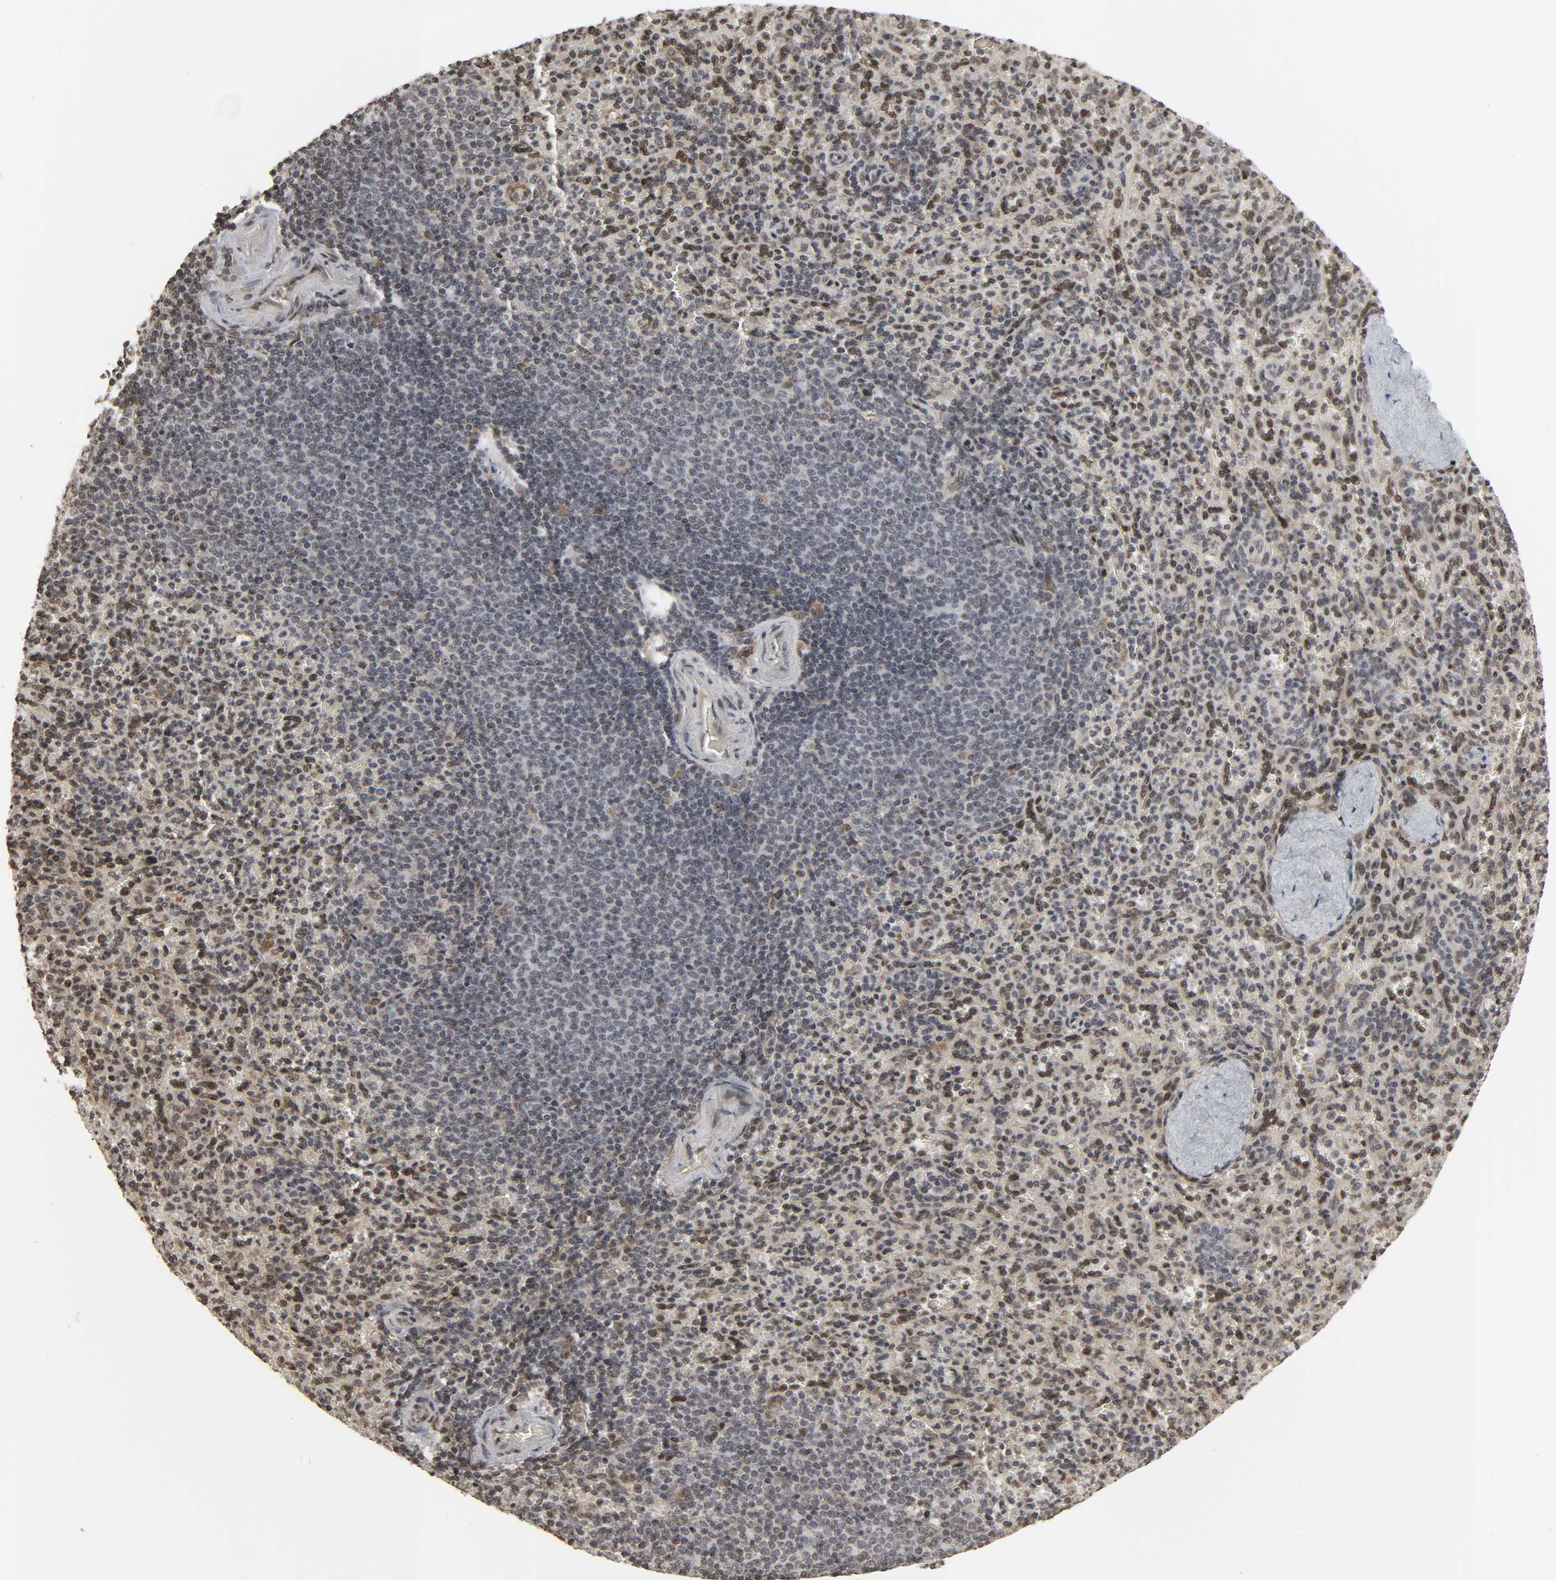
{"staining": {"intensity": "moderate", "quantity": "25%-75%", "location": "nuclear"}, "tissue": "spleen", "cell_type": "Cells in red pulp", "image_type": "normal", "snomed": [{"axis": "morphology", "description": "Normal tissue, NOS"}, {"axis": "topography", "description": "Spleen"}], "caption": "High-magnification brightfield microscopy of unremarkable spleen stained with DAB (3,3'-diaminobenzidine) (brown) and counterstained with hematoxylin (blue). cells in red pulp exhibit moderate nuclear positivity is present in about25%-75% of cells.", "gene": "XRCC1", "patient": {"sex": "male", "age": 36}}